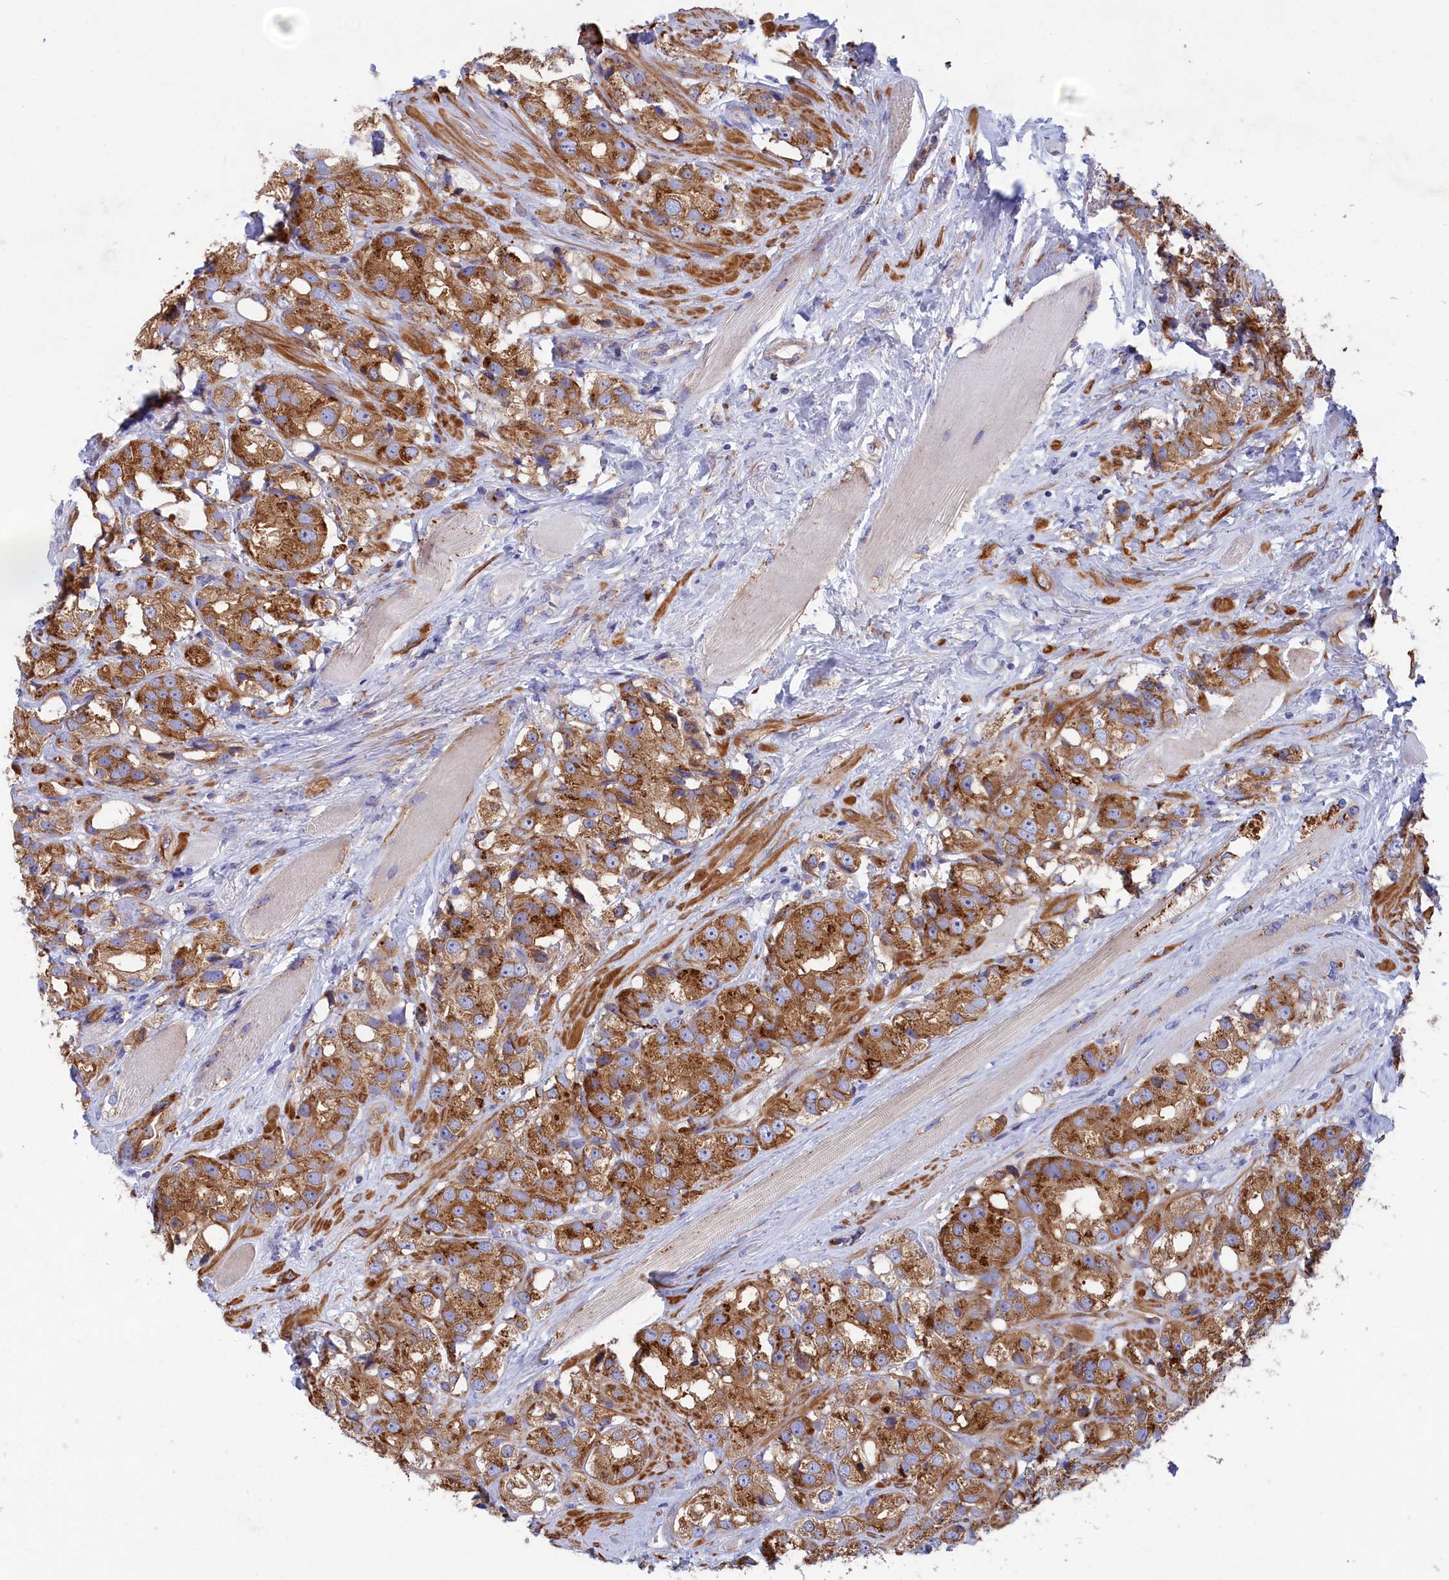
{"staining": {"intensity": "strong", "quantity": ">75%", "location": "cytoplasmic/membranous"}, "tissue": "prostate cancer", "cell_type": "Tumor cells", "image_type": "cancer", "snomed": [{"axis": "morphology", "description": "Adenocarcinoma, NOS"}, {"axis": "topography", "description": "Prostate"}], "caption": "Protein expression analysis of adenocarcinoma (prostate) exhibits strong cytoplasmic/membranous expression in about >75% of tumor cells.", "gene": "SCAMP4", "patient": {"sex": "male", "age": 79}}